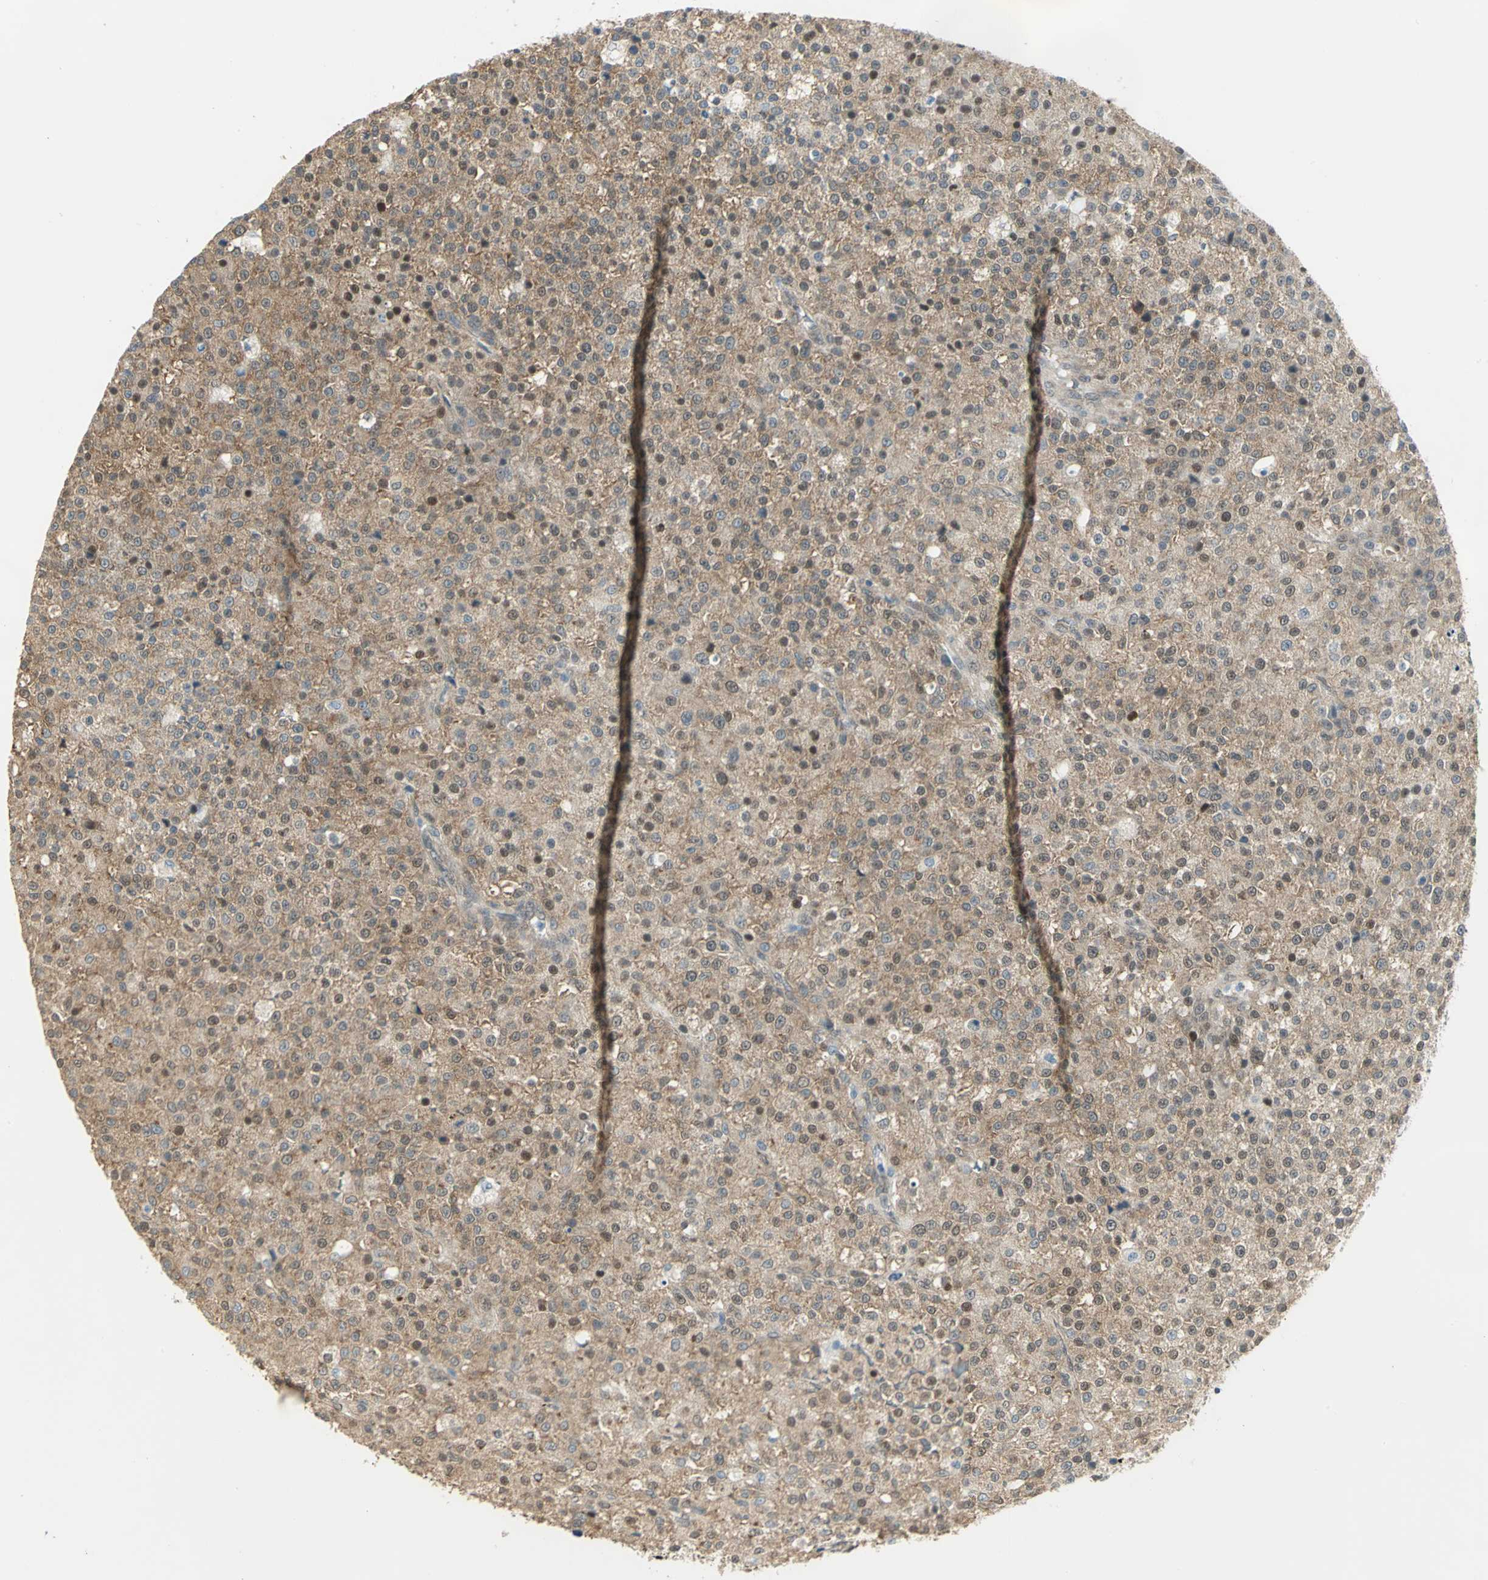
{"staining": {"intensity": "moderate", "quantity": ">75%", "location": "cytoplasmic/membranous"}, "tissue": "testis cancer", "cell_type": "Tumor cells", "image_type": "cancer", "snomed": [{"axis": "morphology", "description": "Seminoma, NOS"}, {"axis": "topography", "description": "Testis"}], "caption": "IHC histopathology image of neoplastic tissue: testis cancer (seminoma) stained using immunohistochemistry exhibits medium levels of moderate protein expression localized specifically in the cytoplasmic/membranous of tumor cells, appearing as a cytoplasmic/membranous brown color.", "gene": "DDX5", "patient": {"sex": "male", "age": 59}}